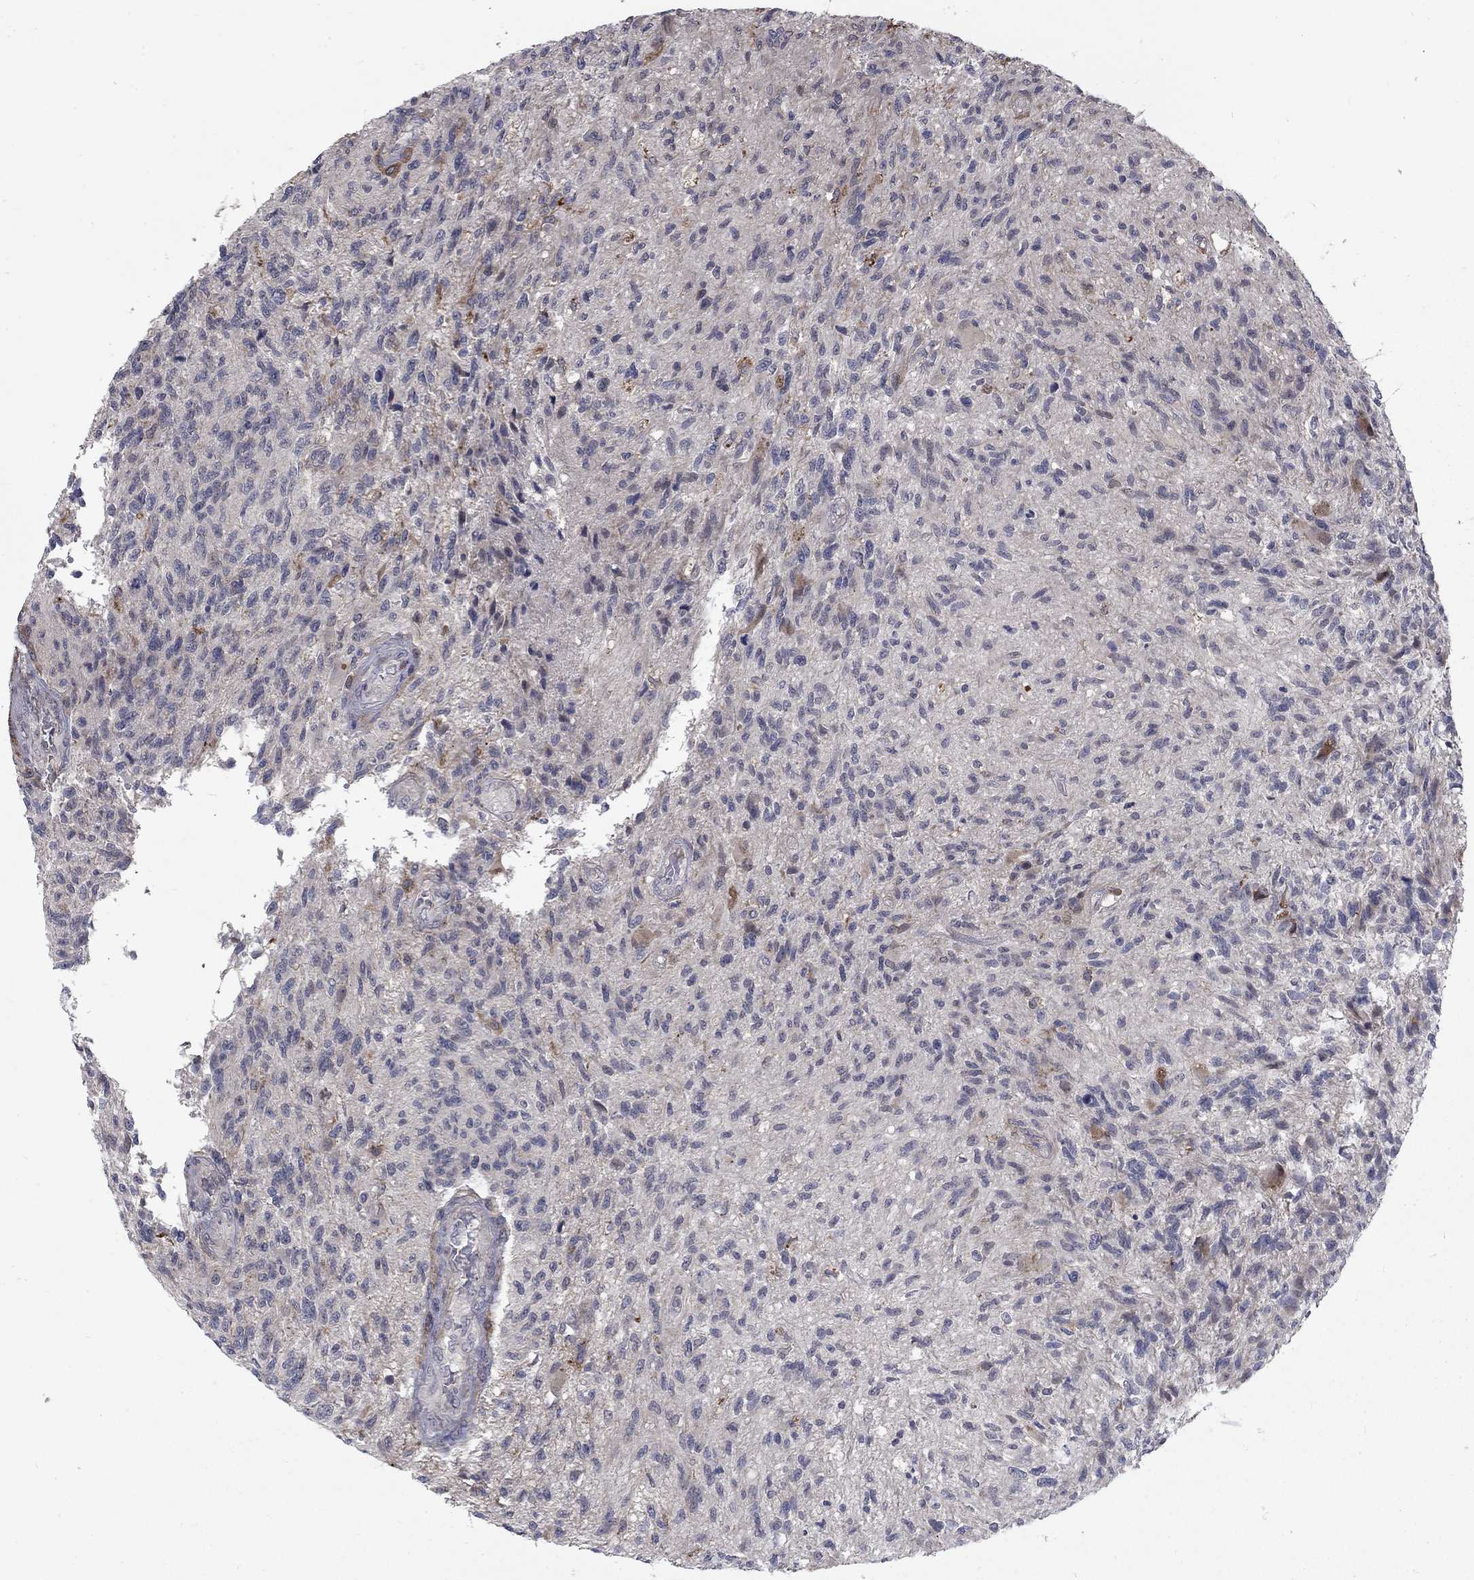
{"staining": {"intensity": "negative", "quantity": "none", "location": "none"}, "tissue": "glioma", "cell_type": "Tumor cells", "image_type": "cancer", "snomed": [{"axis": "morphology", "description": "Glioma, malignant, High grade"}, {"axis": "topography", "description": "Brain"}], "caption": "Immunohistochemistry histopathology image of neoplastic tissue: human glioma stained with DAB displays no significant protein staining in tumor cells.", "gene": "FAM3B", "patient": {"sex": "male", "age": 56}}